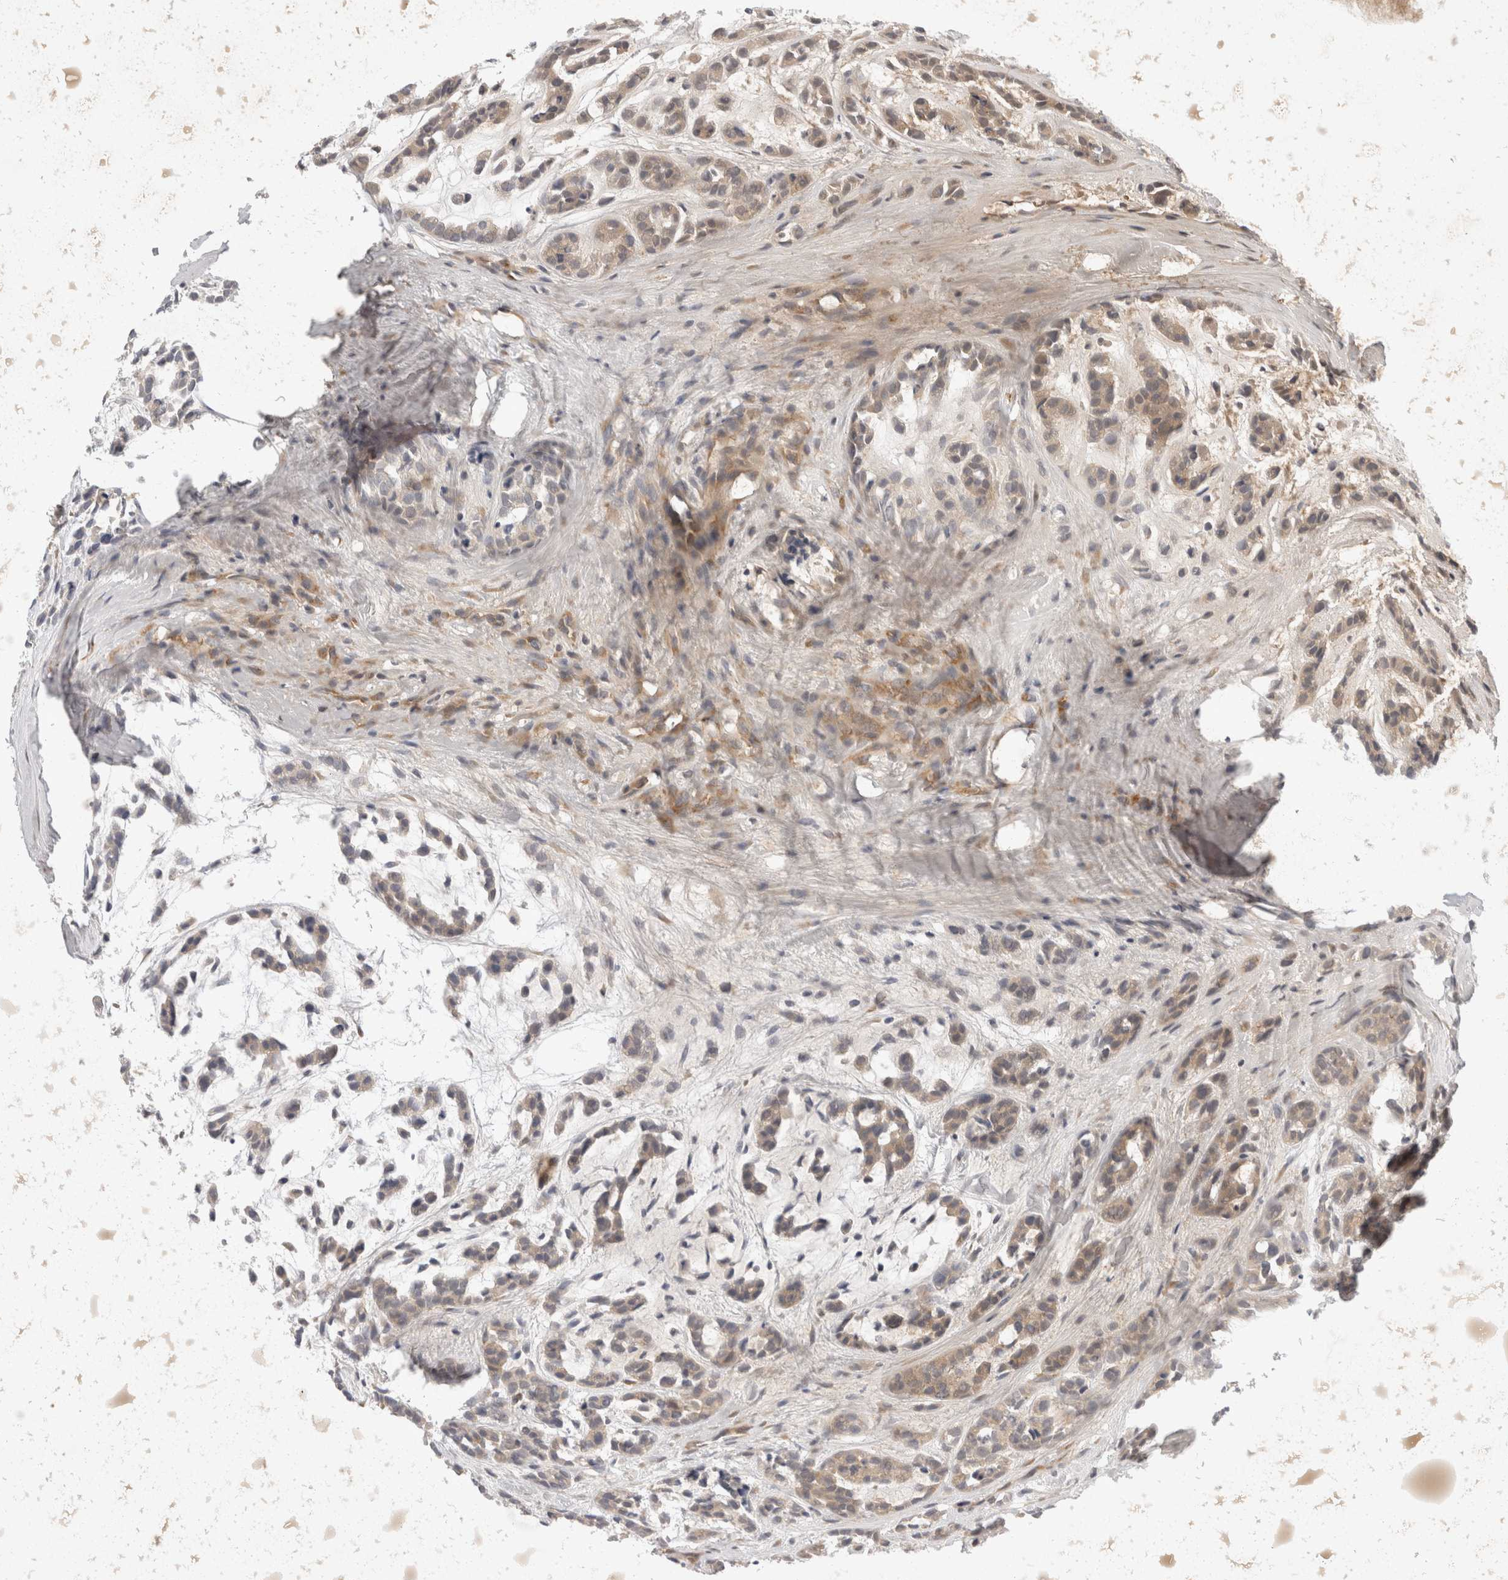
{"staining": {"intensity": "weak", "quantity": ">75%", "location": "cytoplasmic/membranous"}, "tissue": "head and neck cancer", "cell_type": "Tumor cells", "image_type": "cancer", "snomed": [{"axis": "morphology", "description": "Adenocarcinoma, NOS"}, {"axis": "morphology", "description": "Adenoma, NOS"}, {"axis": "topography", "description": "Head-Neck"}], "caption": "Head and neck adenoma was stained to show a protein in brown. There is low levels of weak cytoplasmic/membranous positivity in approximately >75% of tumor cells.", "gene": "EIF4G3", "patient": {"sex": "female", "age": 55}}